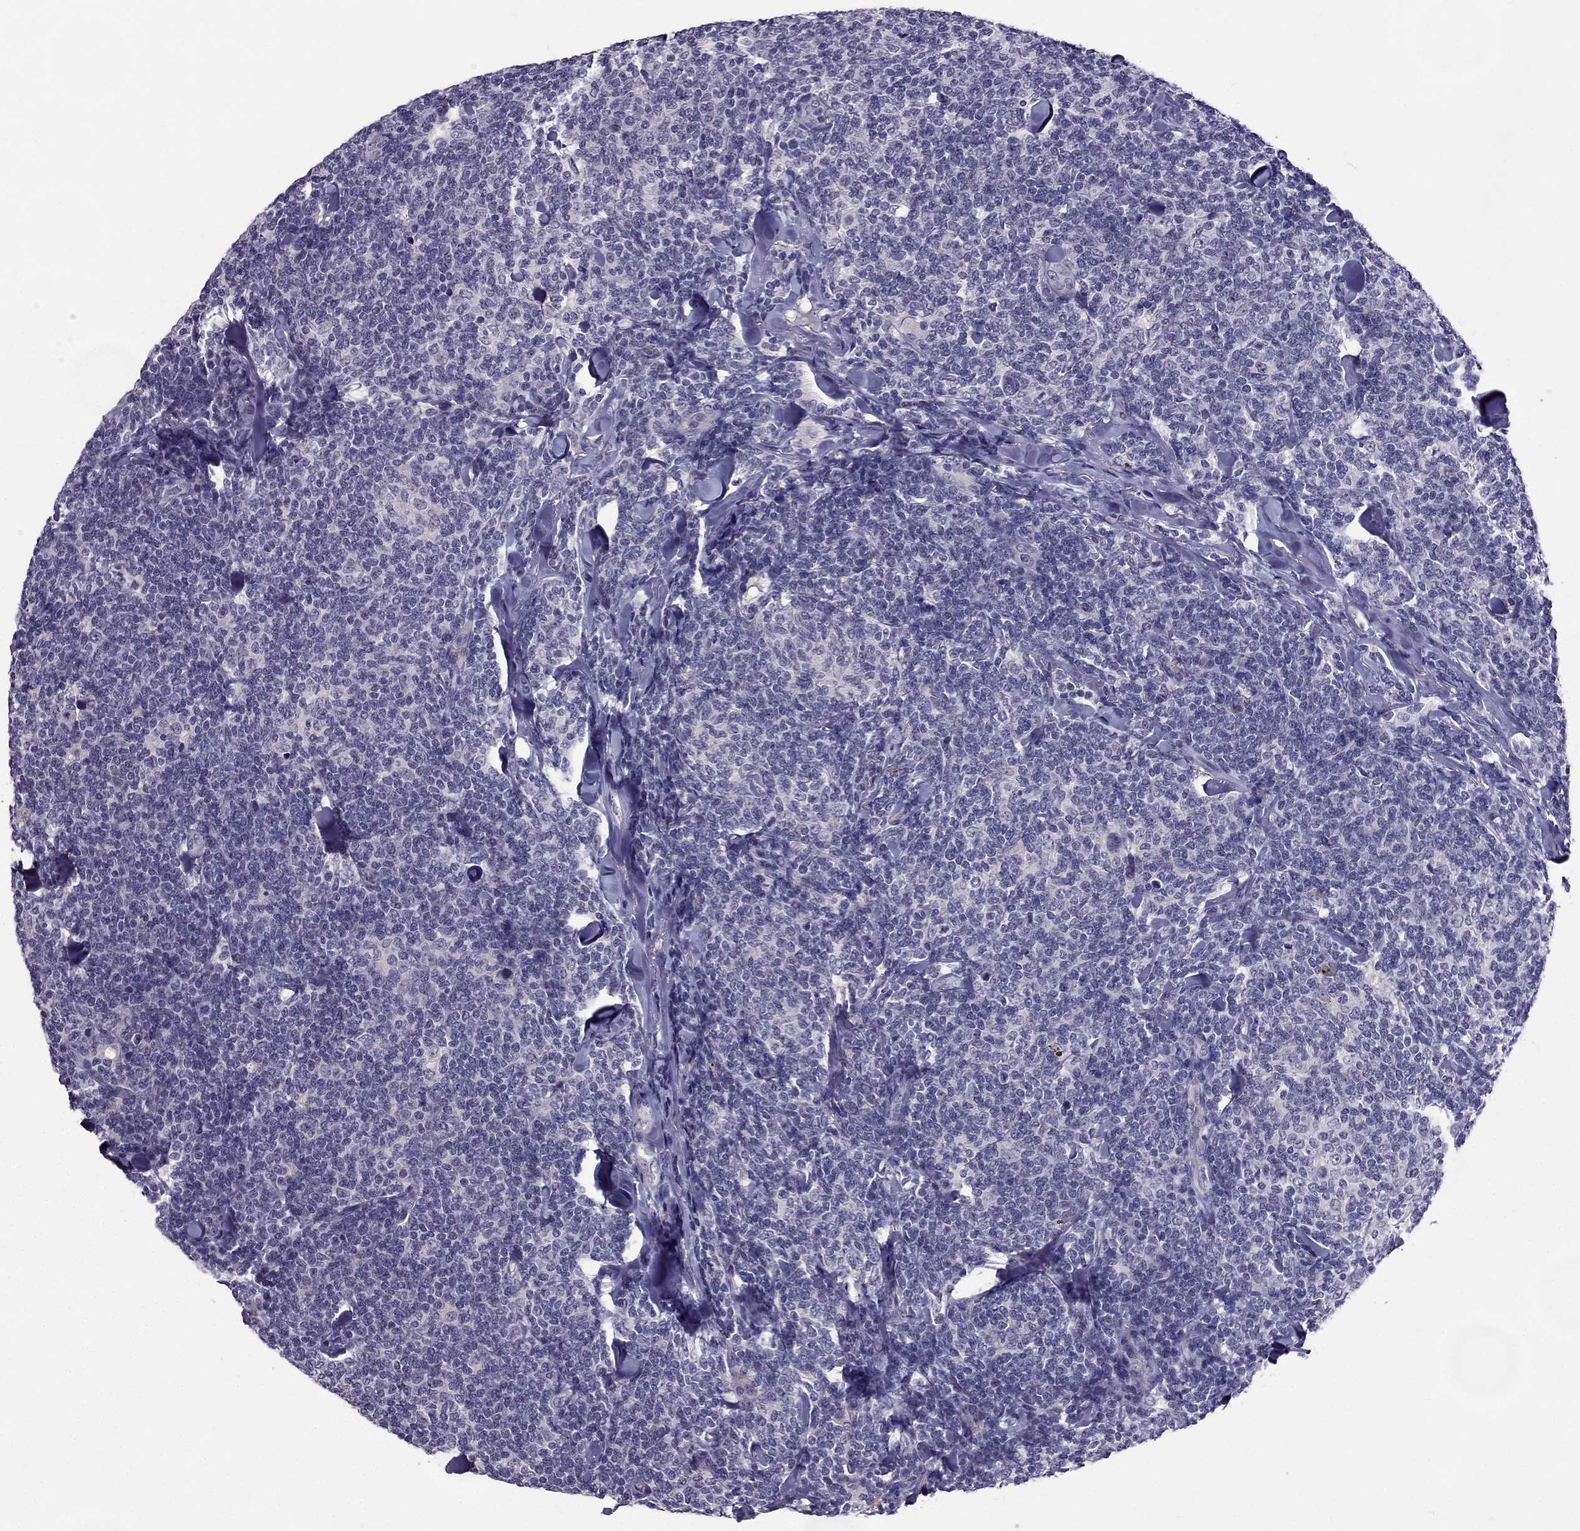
{"staining": {"intensity": "negative", "quantity": "none", "location": "none"}, "tissue": "lymphoma", "cell_type": "Tumor cells", "image_type": "cancer", "snomed": [{"axis": "morphology", "description": "Malignant lymphoma, non-Hodgkin's type, Low grade"}, {"axis": "topography", "description": "Lymph node"}], "caption": "Lymphoma was stained to show a protein in brown. There is no significant positivity in tumor cells. (DAB IHC with hematoxylin counter stain).", "gene": "DUSP15", "patient": {"sex": "female", "age": 56}}